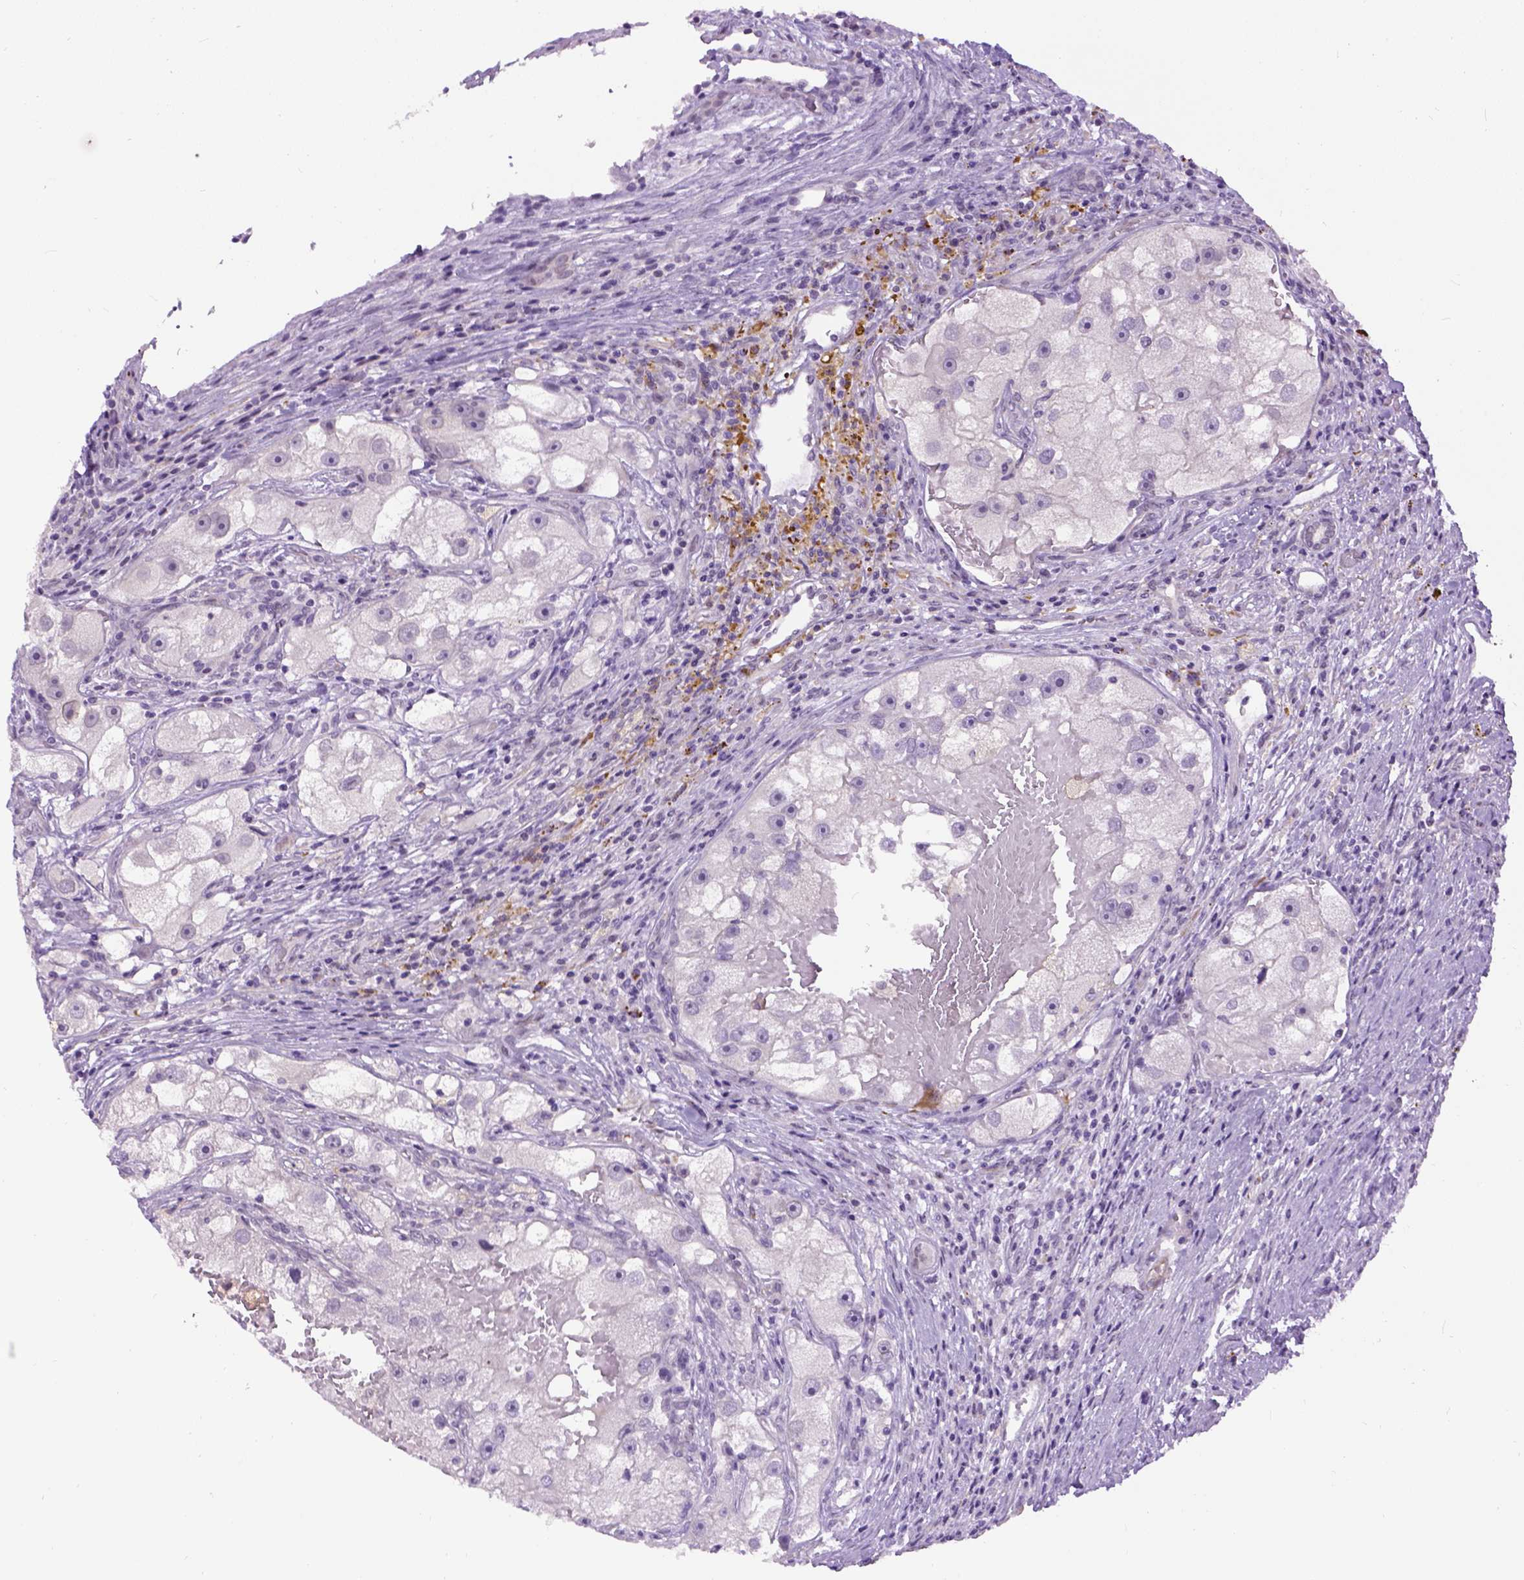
{"staining": {"intensity": "negative", "quantity": "none", "location": "none"}, "tissue": "renal cancer", "cell_type": "Tumor cells", "image_type": "cancer", "snomed": [{"axis": "morphology", "description": "Adenocarcinoma, NOS"}, {"axis": "topography", "description": "Kidney"}], "caption": "An IHC image of adenocarcinoma (renal) is shown. There is no staining in tumor cells of adenocarcinoma (renal).", "gene": "FAM184B", "patient": {"sex": "male", "age": 63}}